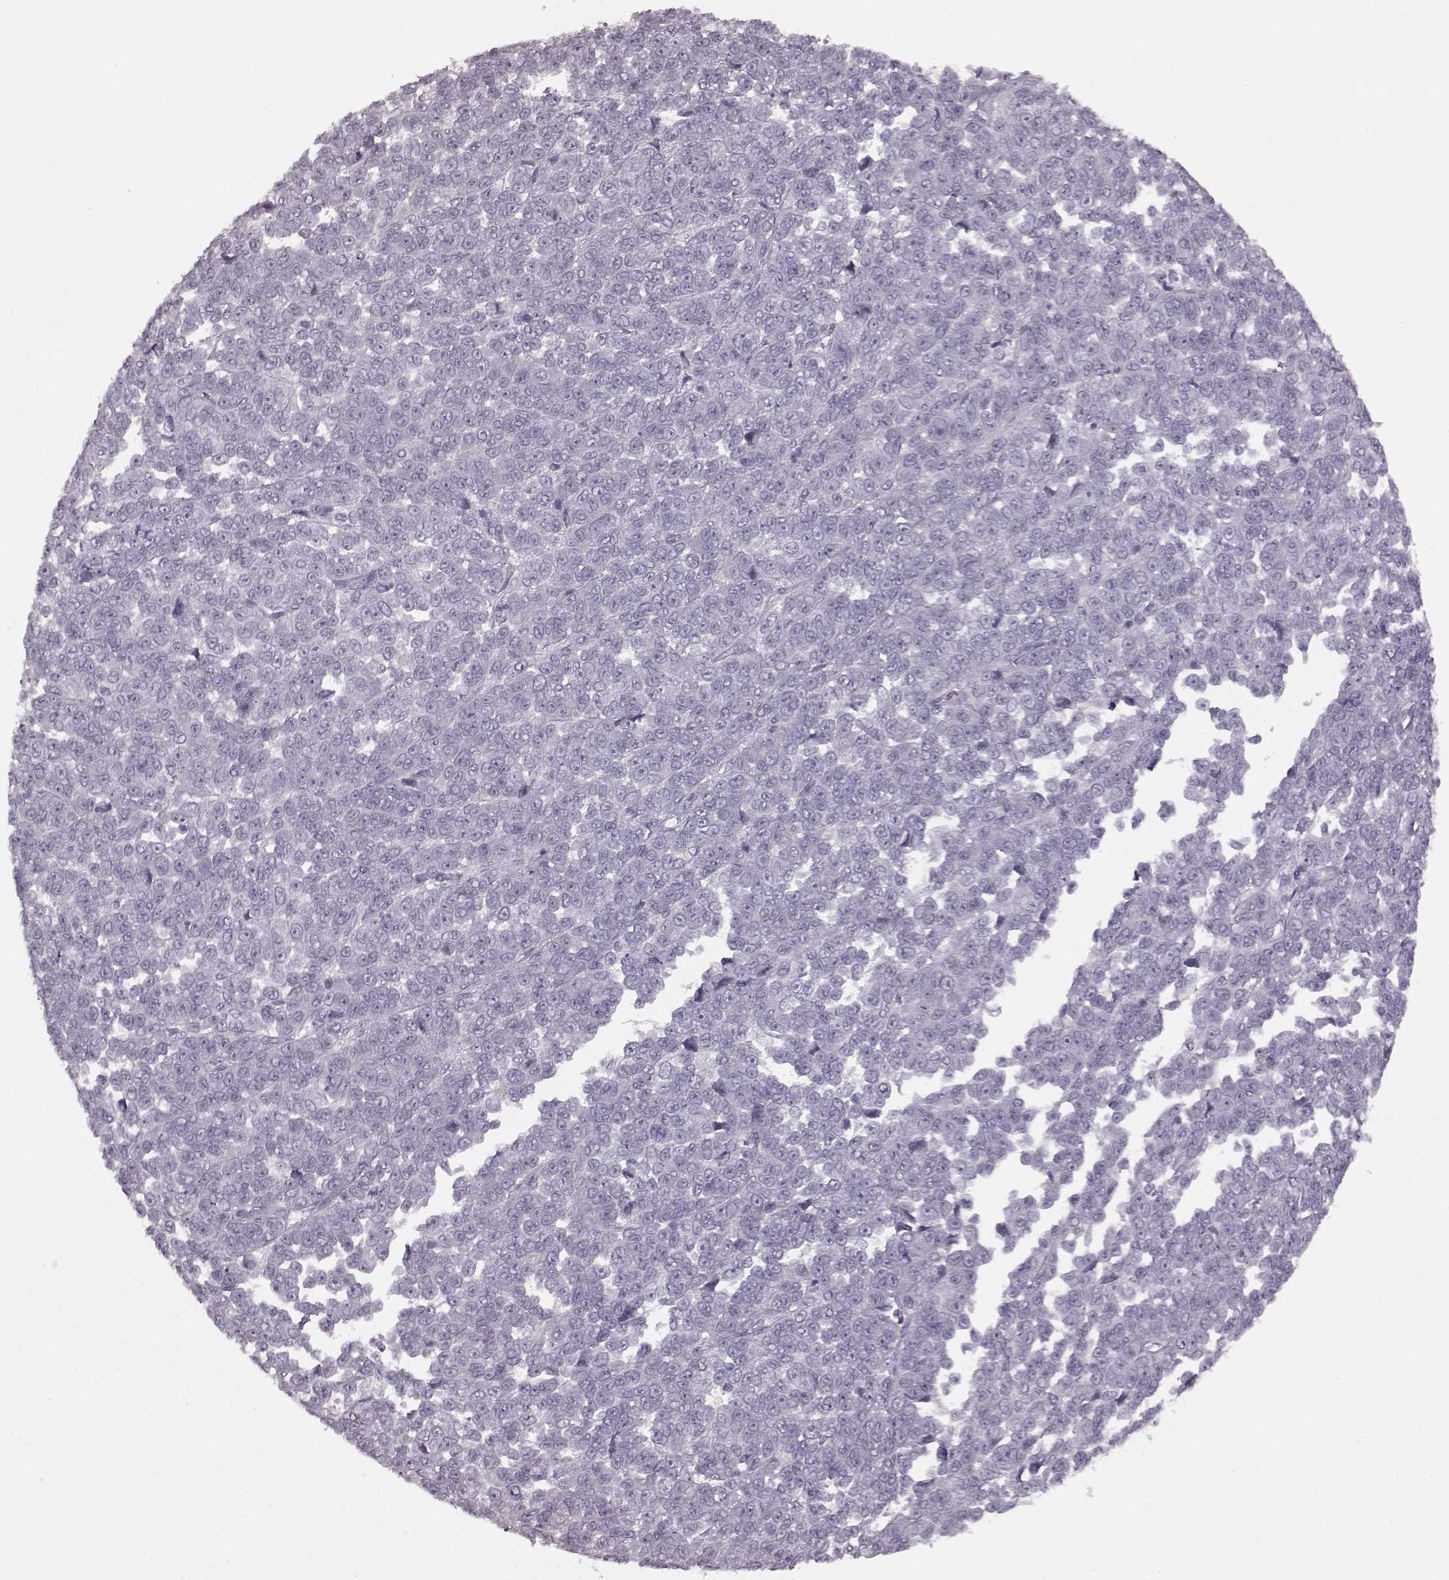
{"staining": {"intensity": "negative", "quantity": "none", "location": "none"}, "tissue": "melanoma", "cell_type": "Tumor cells", "image_type": "cancer", "snomed": [{"axis": "morphology", "description": "Malignant melanoma, NOS"}, {"axis": "topography", "description": "Skin"}], "caption": "DAB (3,3'-diaminobenzidine) immunohistochemical staining of malignant melanoma exhibits no significant expression in tumor cells. (Stains: DAB (3,3'-diaminobenzidine) IHC with hematoxylin counter stain, Microscopy: brightfield microscopy at high magnification).", "gene": "CRYBA2", "patient": {"sex": "female", "age": 95}}